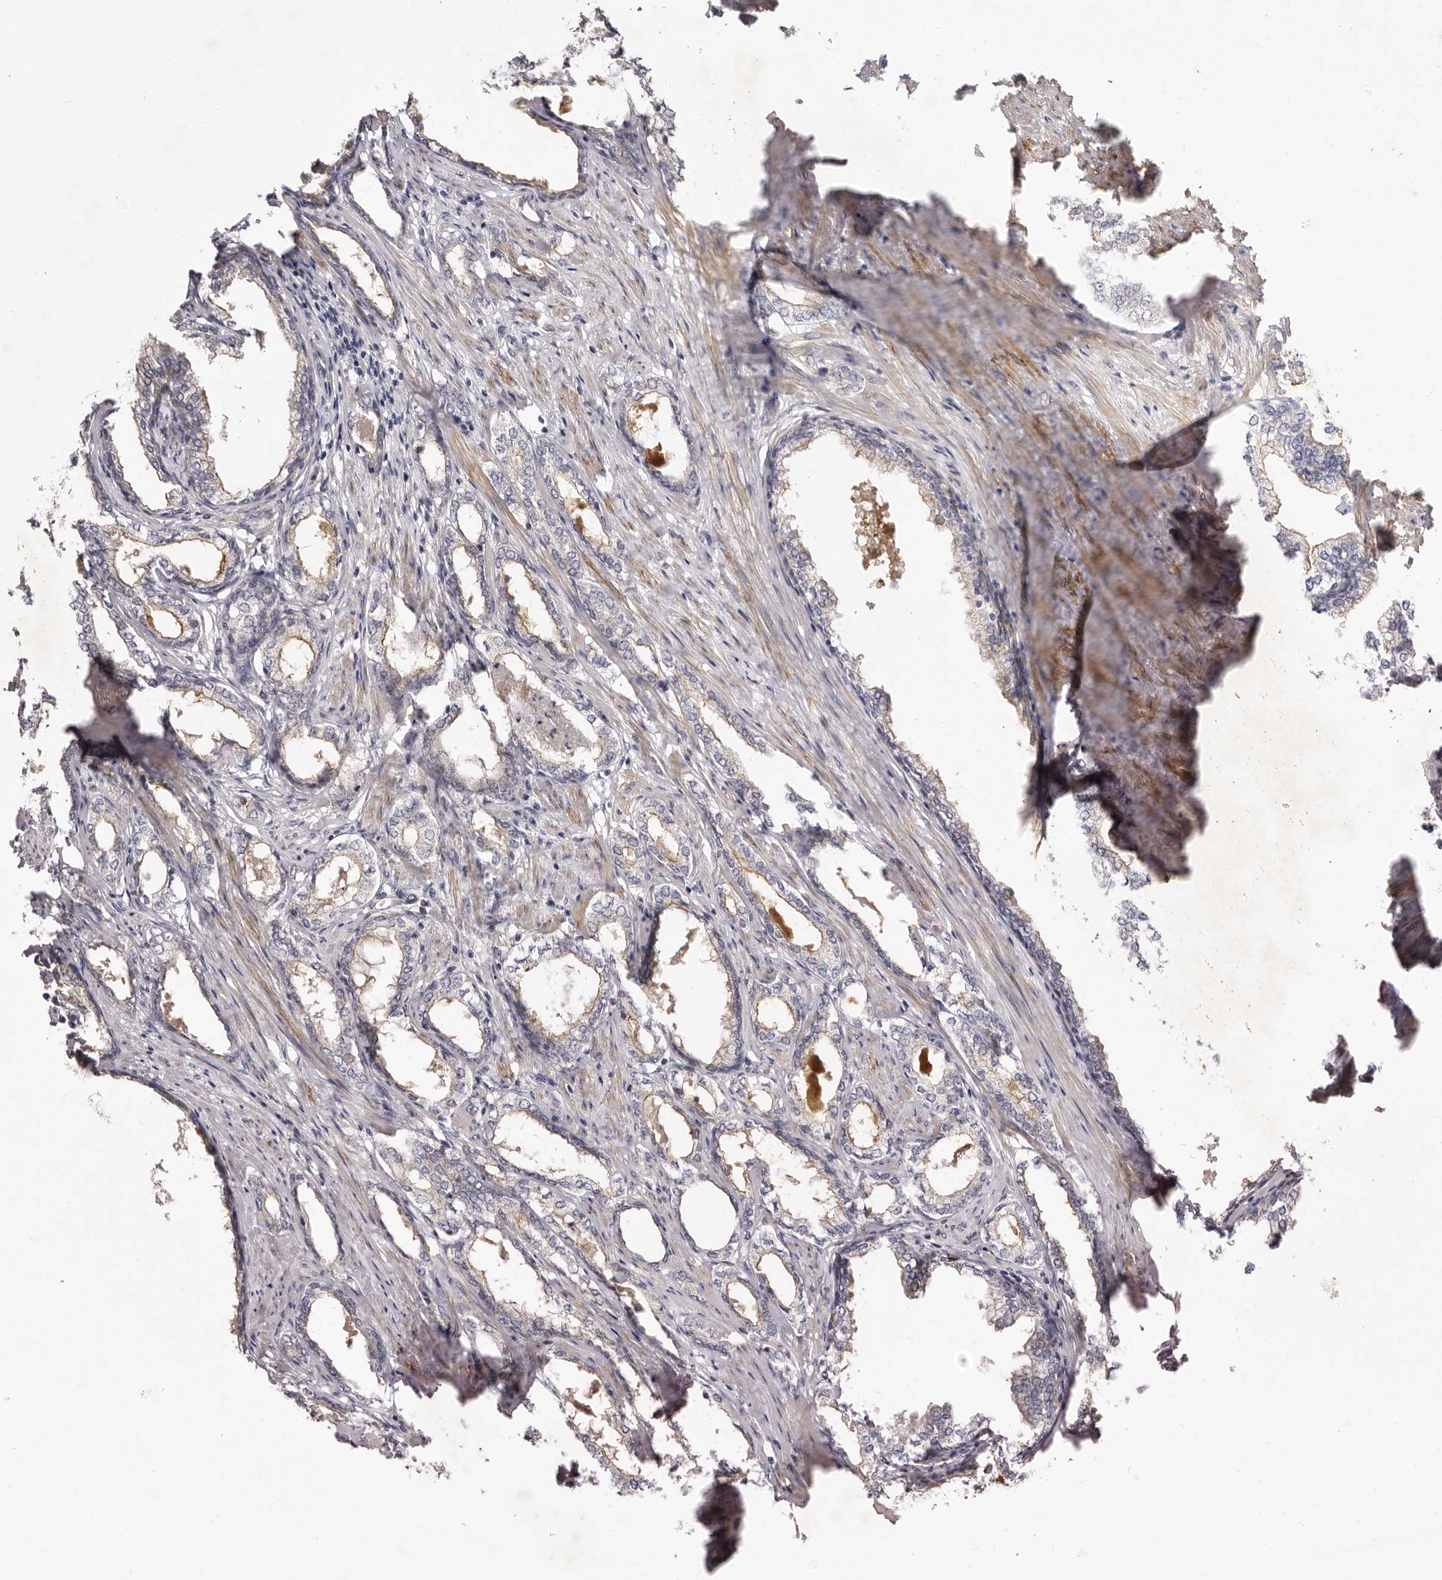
{"staining": {"intensity": "weak", "quantity": "<25%", "location": "cytoplasmic/membranous"}, "tissue": "prostate cancer", "cell_type": "Tumor cells", "image_type": "cancer", "snomed": [{"axis": "morphology", "description": "Adenocarcinoma, High grade"}, {"axis": "topography", "description": "Prostate"}], "caption": "An IHC photomicrograph of high-grade adenocarcinoma (prostate) is shown. There is no staining in tumor cells of high-grade adenocarcinoma (prostate).", "gene": "ADAMTS9", "patient": {"sex": "male", "age": 58}}